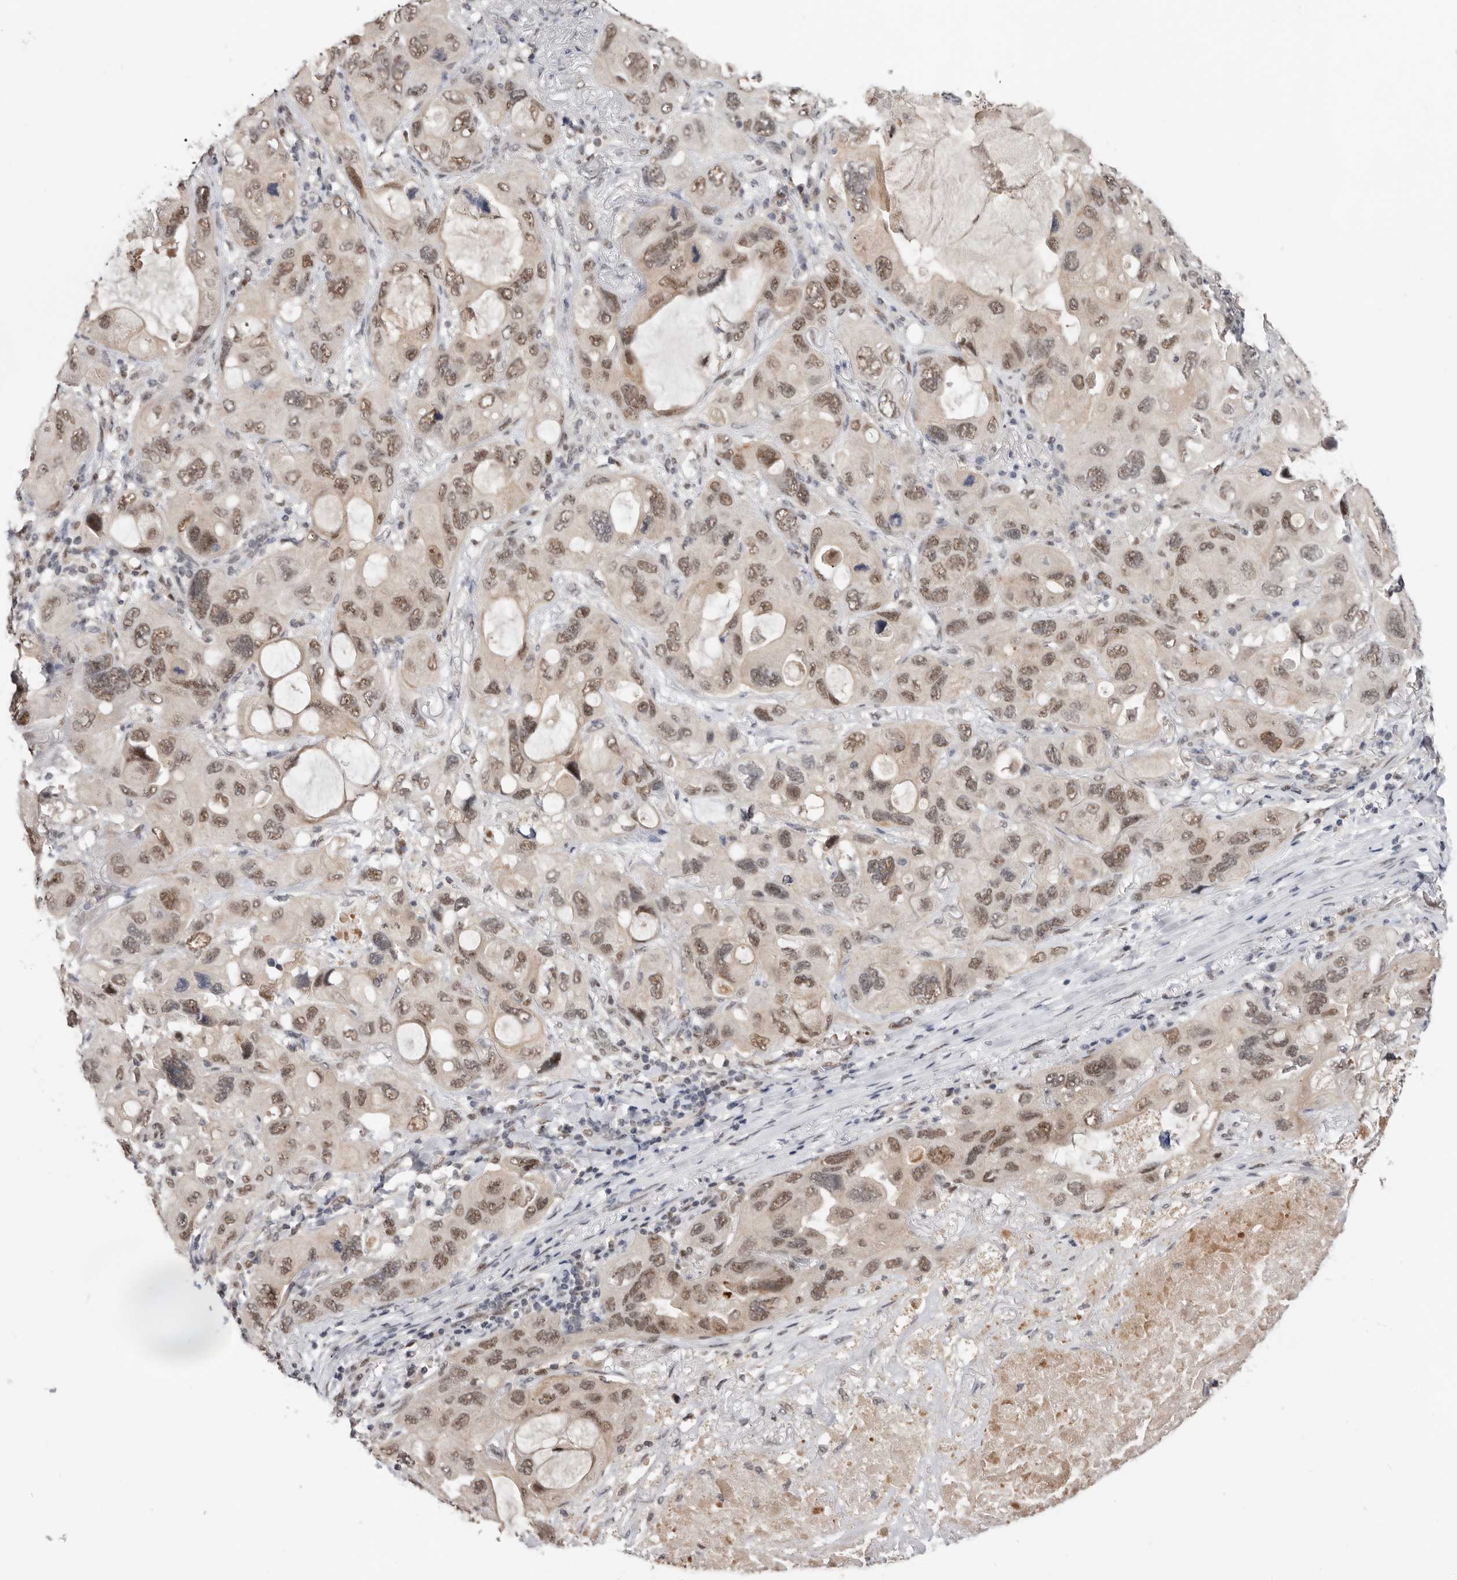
{"staining": {"intensity": "moderate", "quantity": ">75%", "location": "nuclear"}, "tissue": "lung cancer", "cell_type": "Tumor cells", "image_type": "cancer", "snomed": [{"axis": "morphology", "description": "Squamous cell carcinoma, NOS"}, {"axis": "topography", "description": "Lung"}], "caption": "This image displays lung cancer stained with immunohistochemistry to label a protein in brown. The nuclear of tumor cells show moderate positivity for the protein. Nuclei are counter-stained blue.", "gene": "BRCA2", "patient": {"sex": "female", "age": 73}}